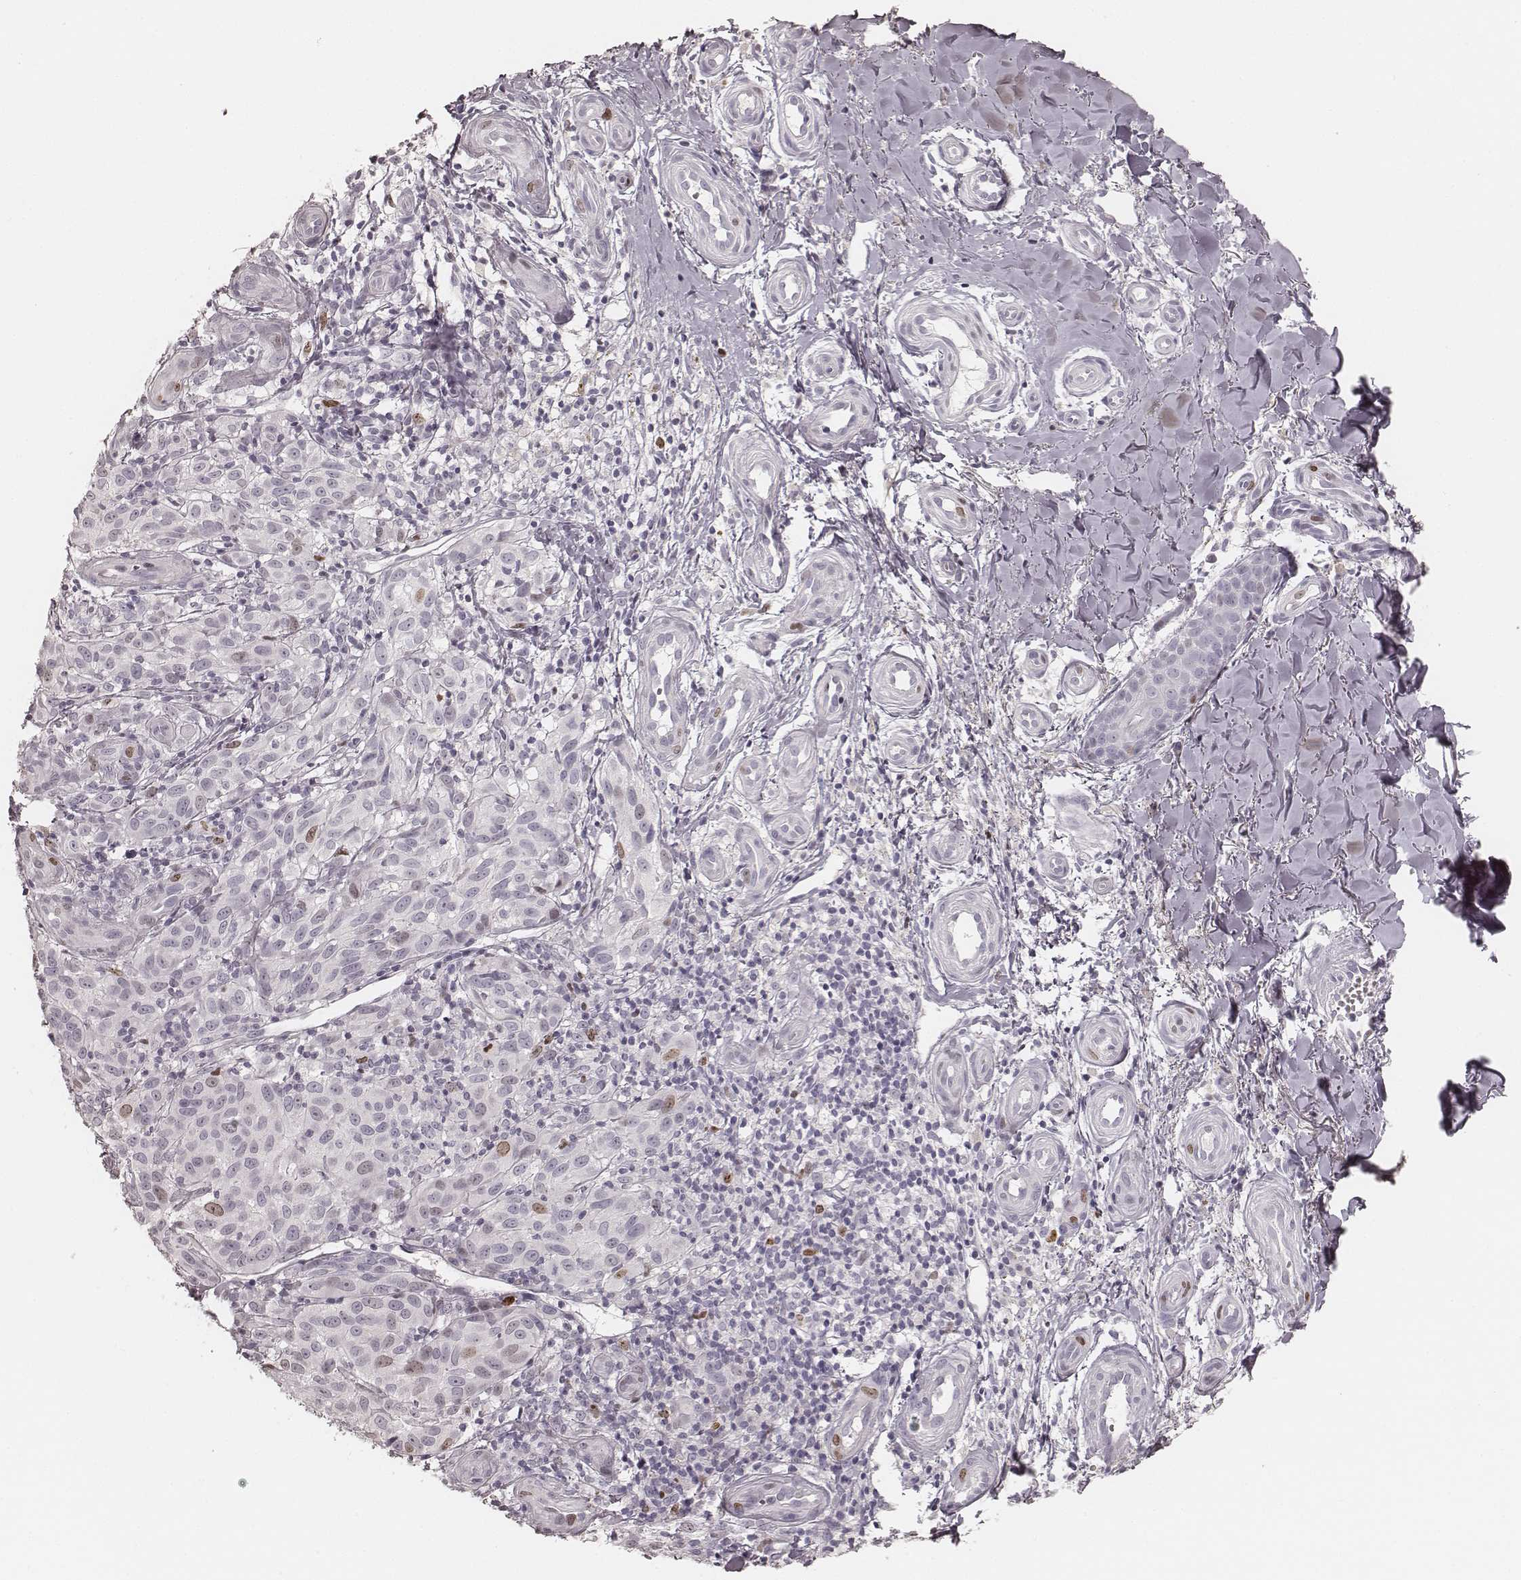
{"staining": {"intensity": "weak", "quantity": "<25%", "location": "nuclear"}, "tissue": "melanoma", "cell_type": "Tumor cells", "image_type": "cancer", "snomed": [{"axis": "morphology", "description": "Malignant melanoma, NOS"}, {"axis": "topography", "description": "Skin"}], "caption": "DAB (3,3'-diaminobenzidine) immunohistochemical staining of human malignant melanoma reveals no significant expression in tumor cells.", "gene": "TEX37", "patient": {"sex": "female", "age": 53}}